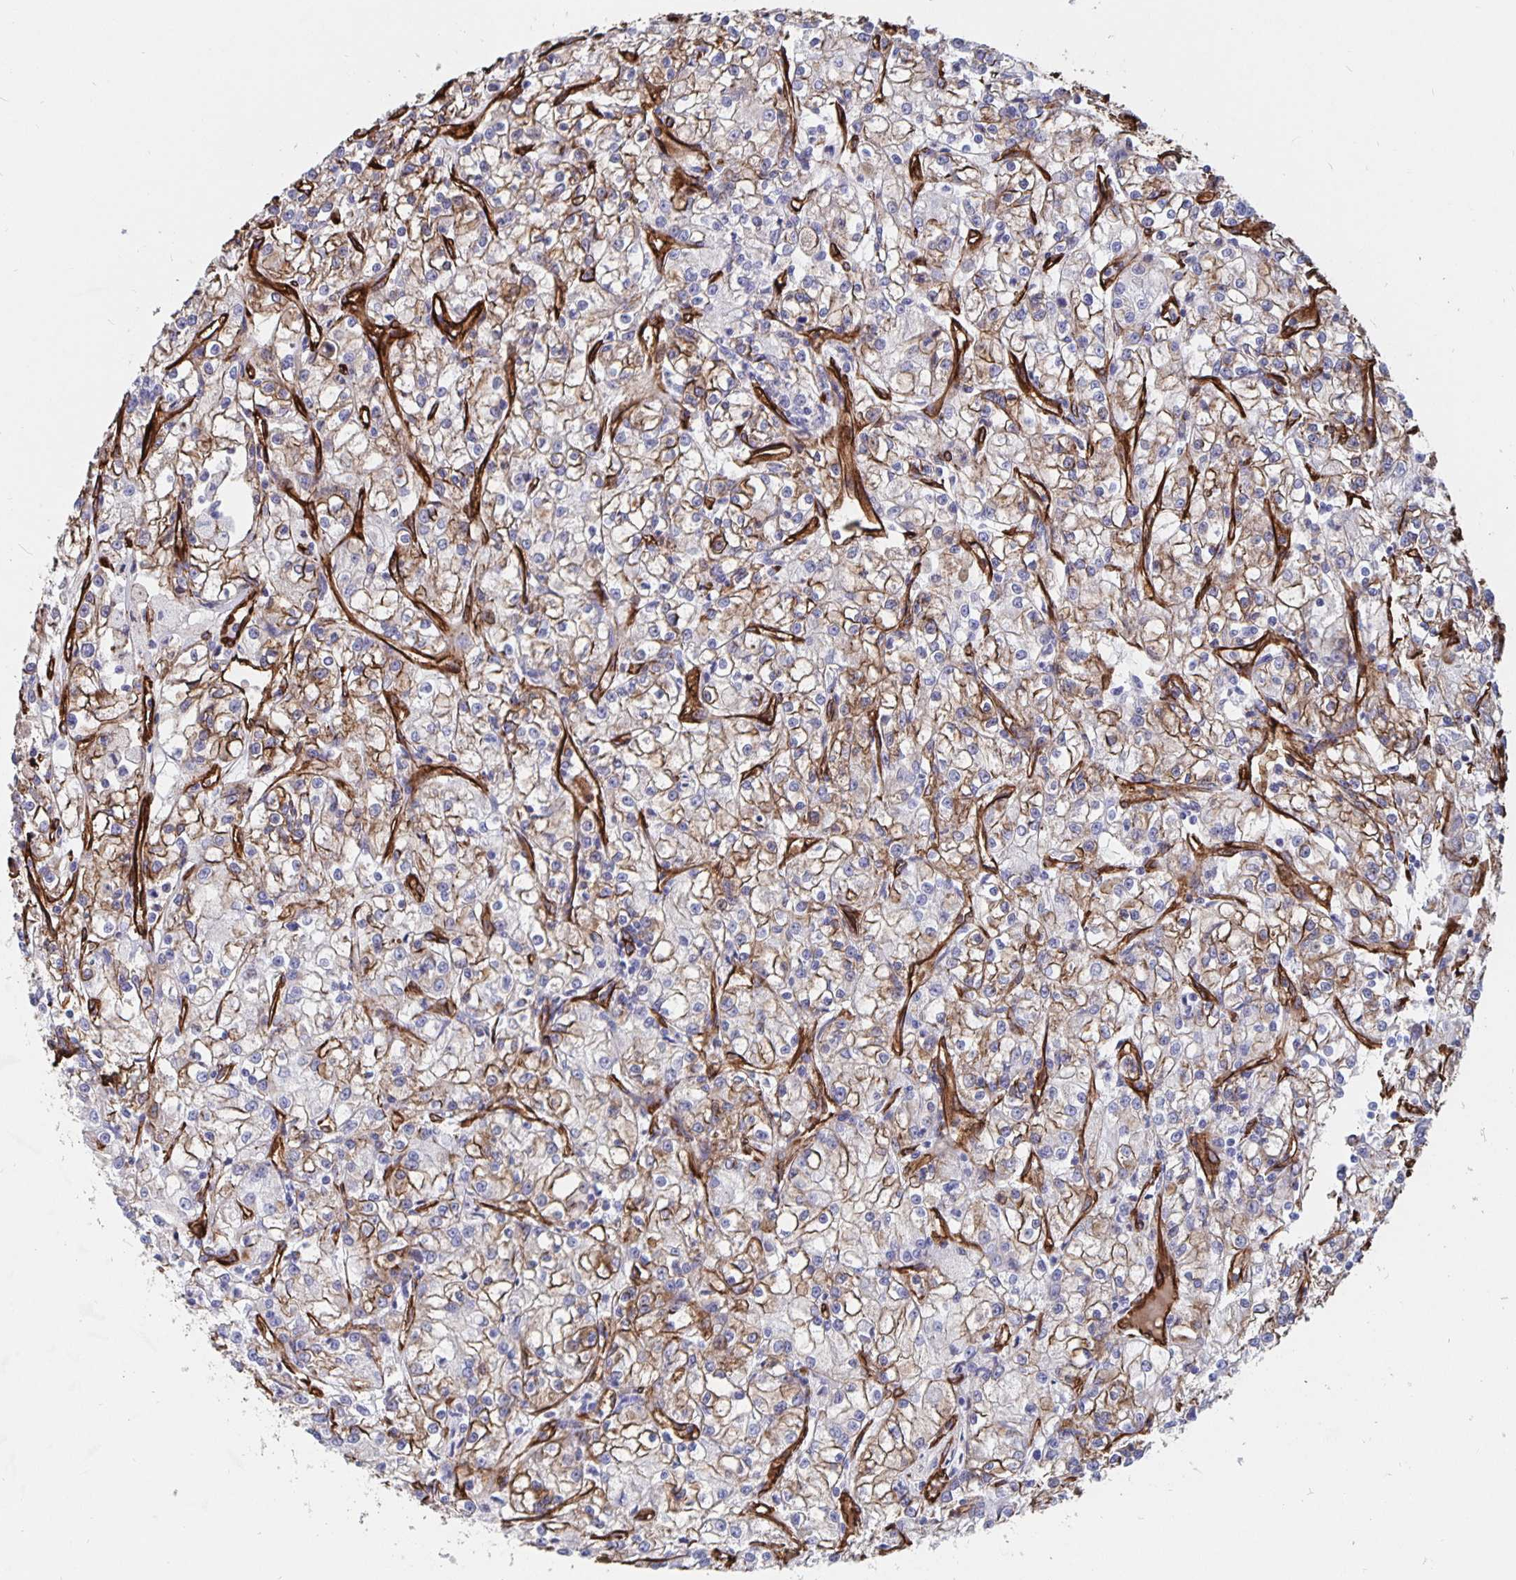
{"staining": {"intensity": "moderate", "quantity": "25%-75%", "location": "cytoplasmic/membranous"}, "tissue": "renal cancer", "cell_type": "Tumor cells", "image_type": "cancer", "snomed": [{"axis": "morphology", "description": "Adenocarcinoma, NOS"}, {"axis": "topography", "description": "Kidney"}], "caption": "Adenocarcinoma (renal) stained with DAB immunohistochemistry exhibits medium levels of moderate cytoplasmic/membranous expression in approximately 25%-75% of tumor cells. (Brightfield microscopy of DAB IHC at high magnification).", "gene": "DCHS2", "patient": {"sex": "female", "age": 59}}